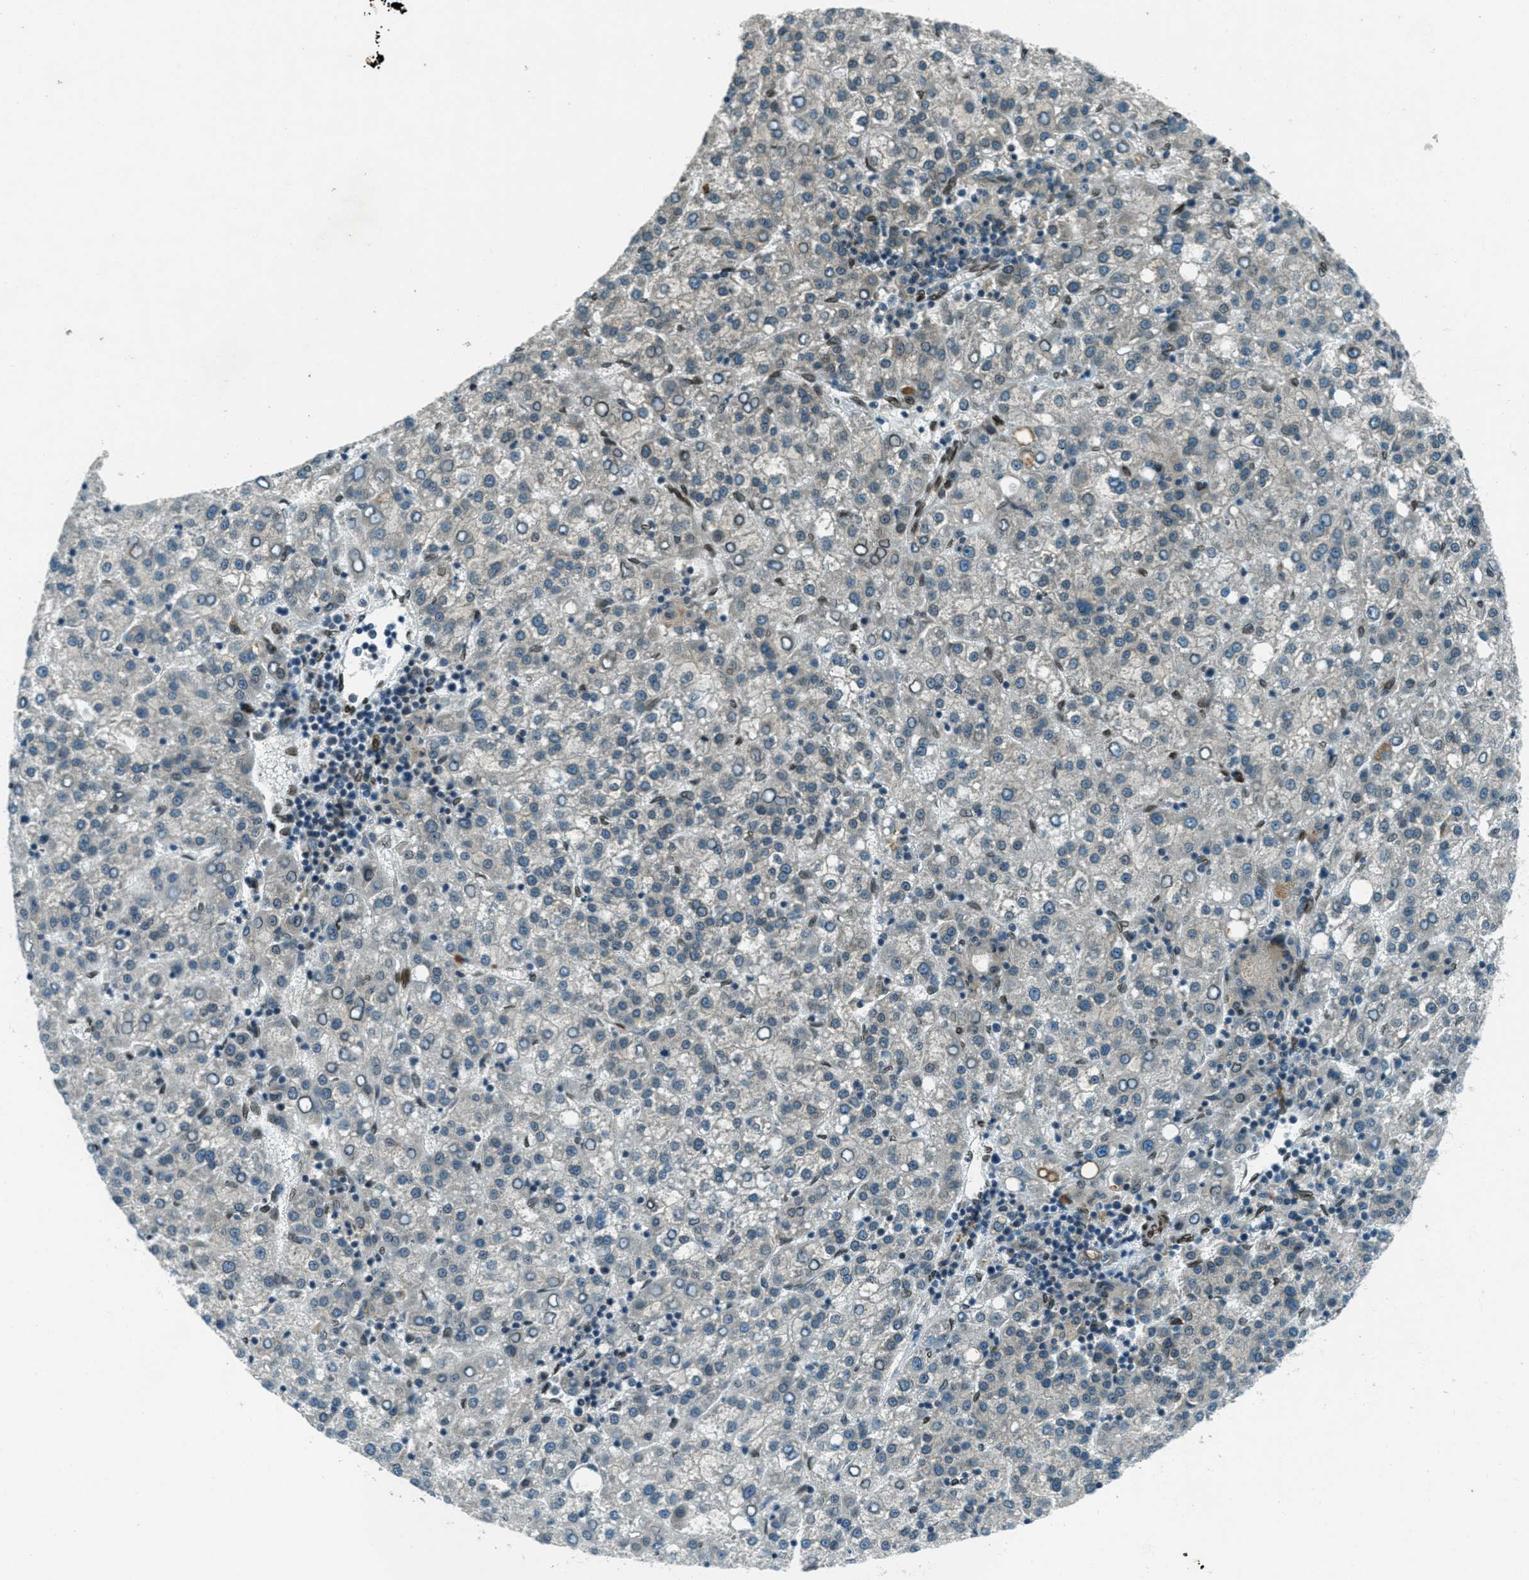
{"staining": {"intensity": "negative", "quantity": "none", "location": "none"}, "tissue": "liver cancer", "cell_type": "Tumor cells", "image_type": "cancer", "snomed": [{"axis": "morphology", "description": "Carcinoma, Hepatocellular, NOS"}, {"axis": "topography", "description": "Liver"}], "caption": "Immunohistochemical staining of human liver cancer (hepatocellular carcinoma) exhibits no significant expression in tumor cells.", "gene": "LEMD2", "patient": {"sex": "female", "age": 58}}